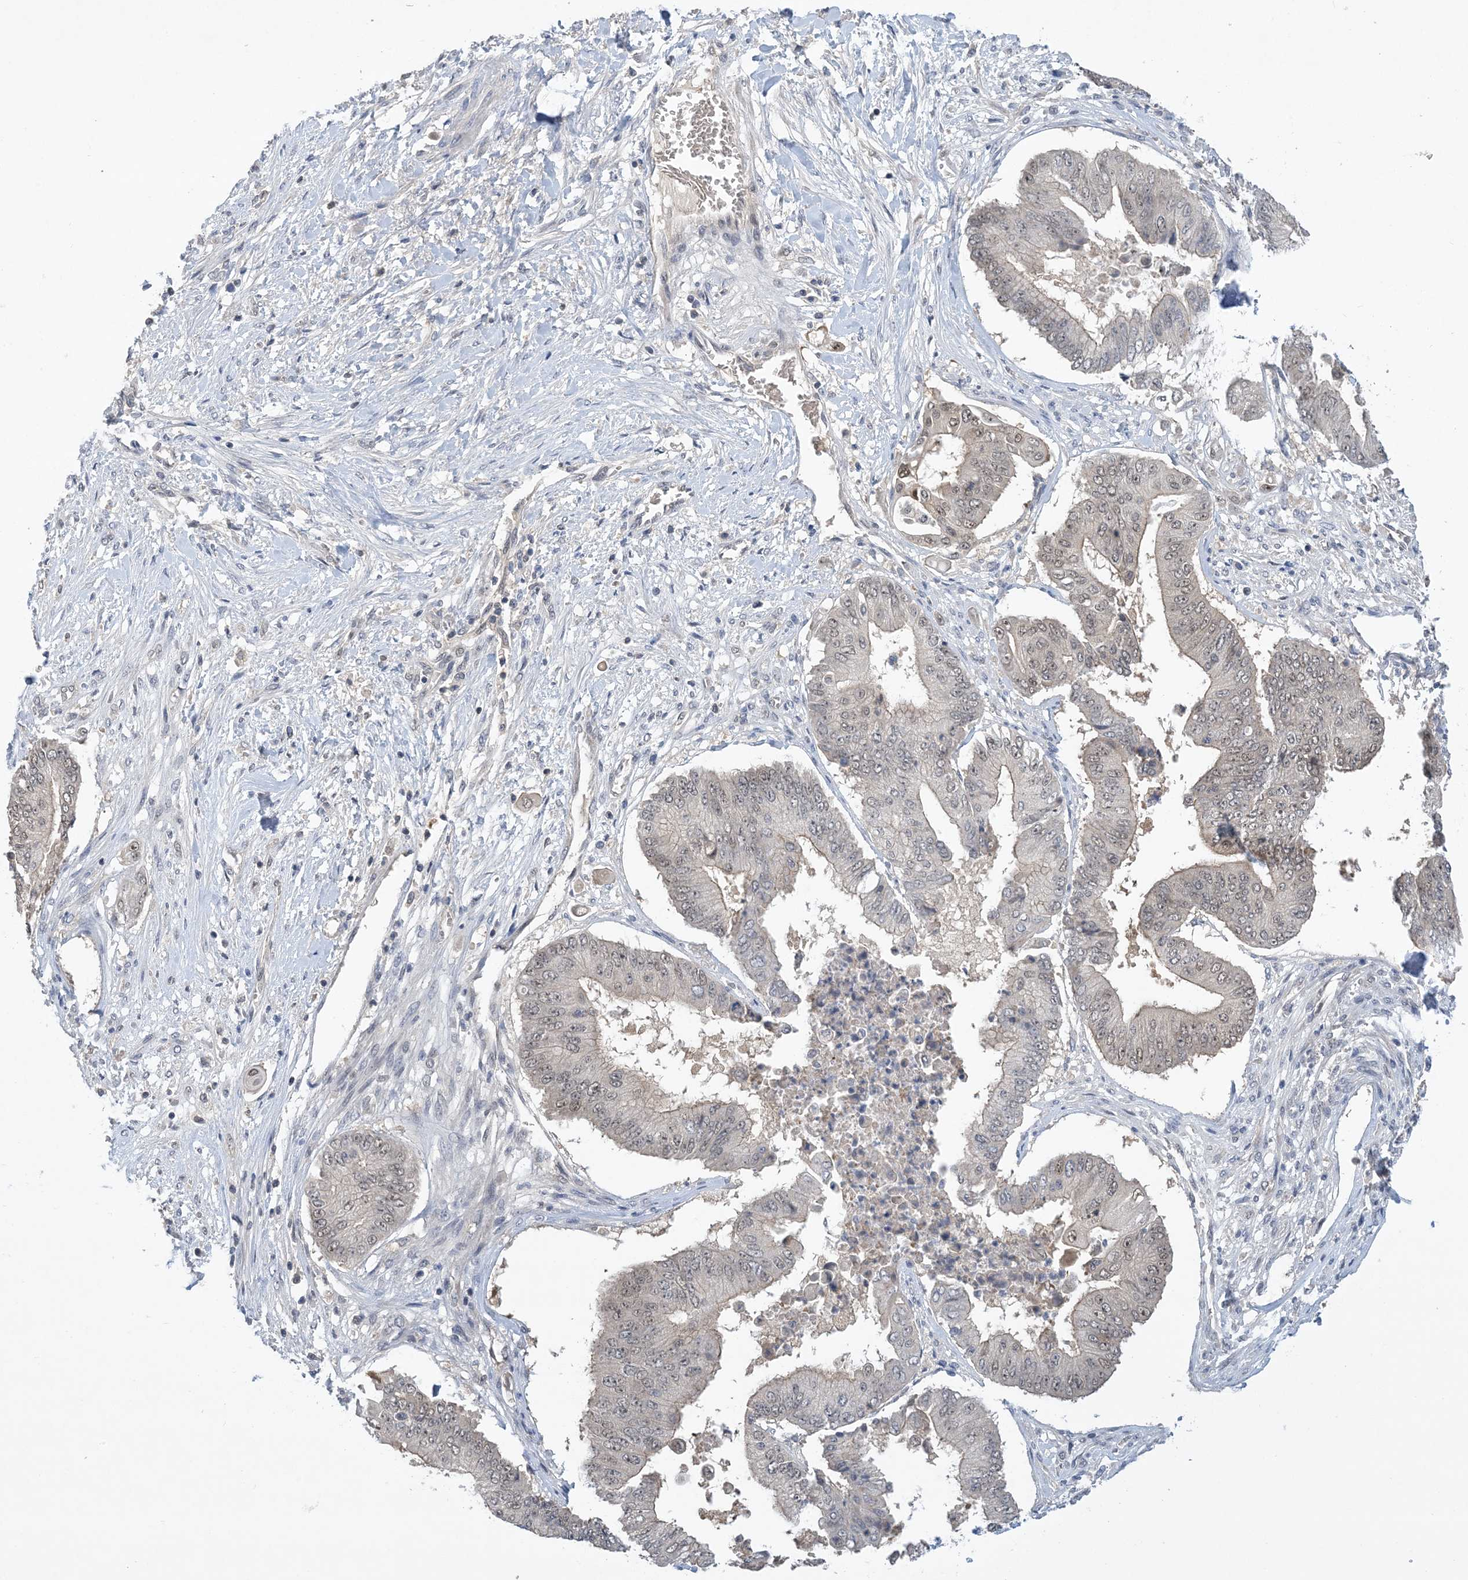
{"staining": {"intensity": "weak", "quantity": "<25%", "location": "nuclear"}, "tissue": "pancreatic cancer", "cell_type": "Tumor cells", "image_type": "cancer", "snomed": [{"axis": "morphology", "description": "Adenocarcinoma, NOS"}, {"axis": "topography", "description": "Pancreas"}], "caption": "Protein analysis of pancreatic adenocarcinoma exhibits no significant expression in tumor cells.", "gene": "UBE2E1", "patient": {"sex": "female", "age": 77}}